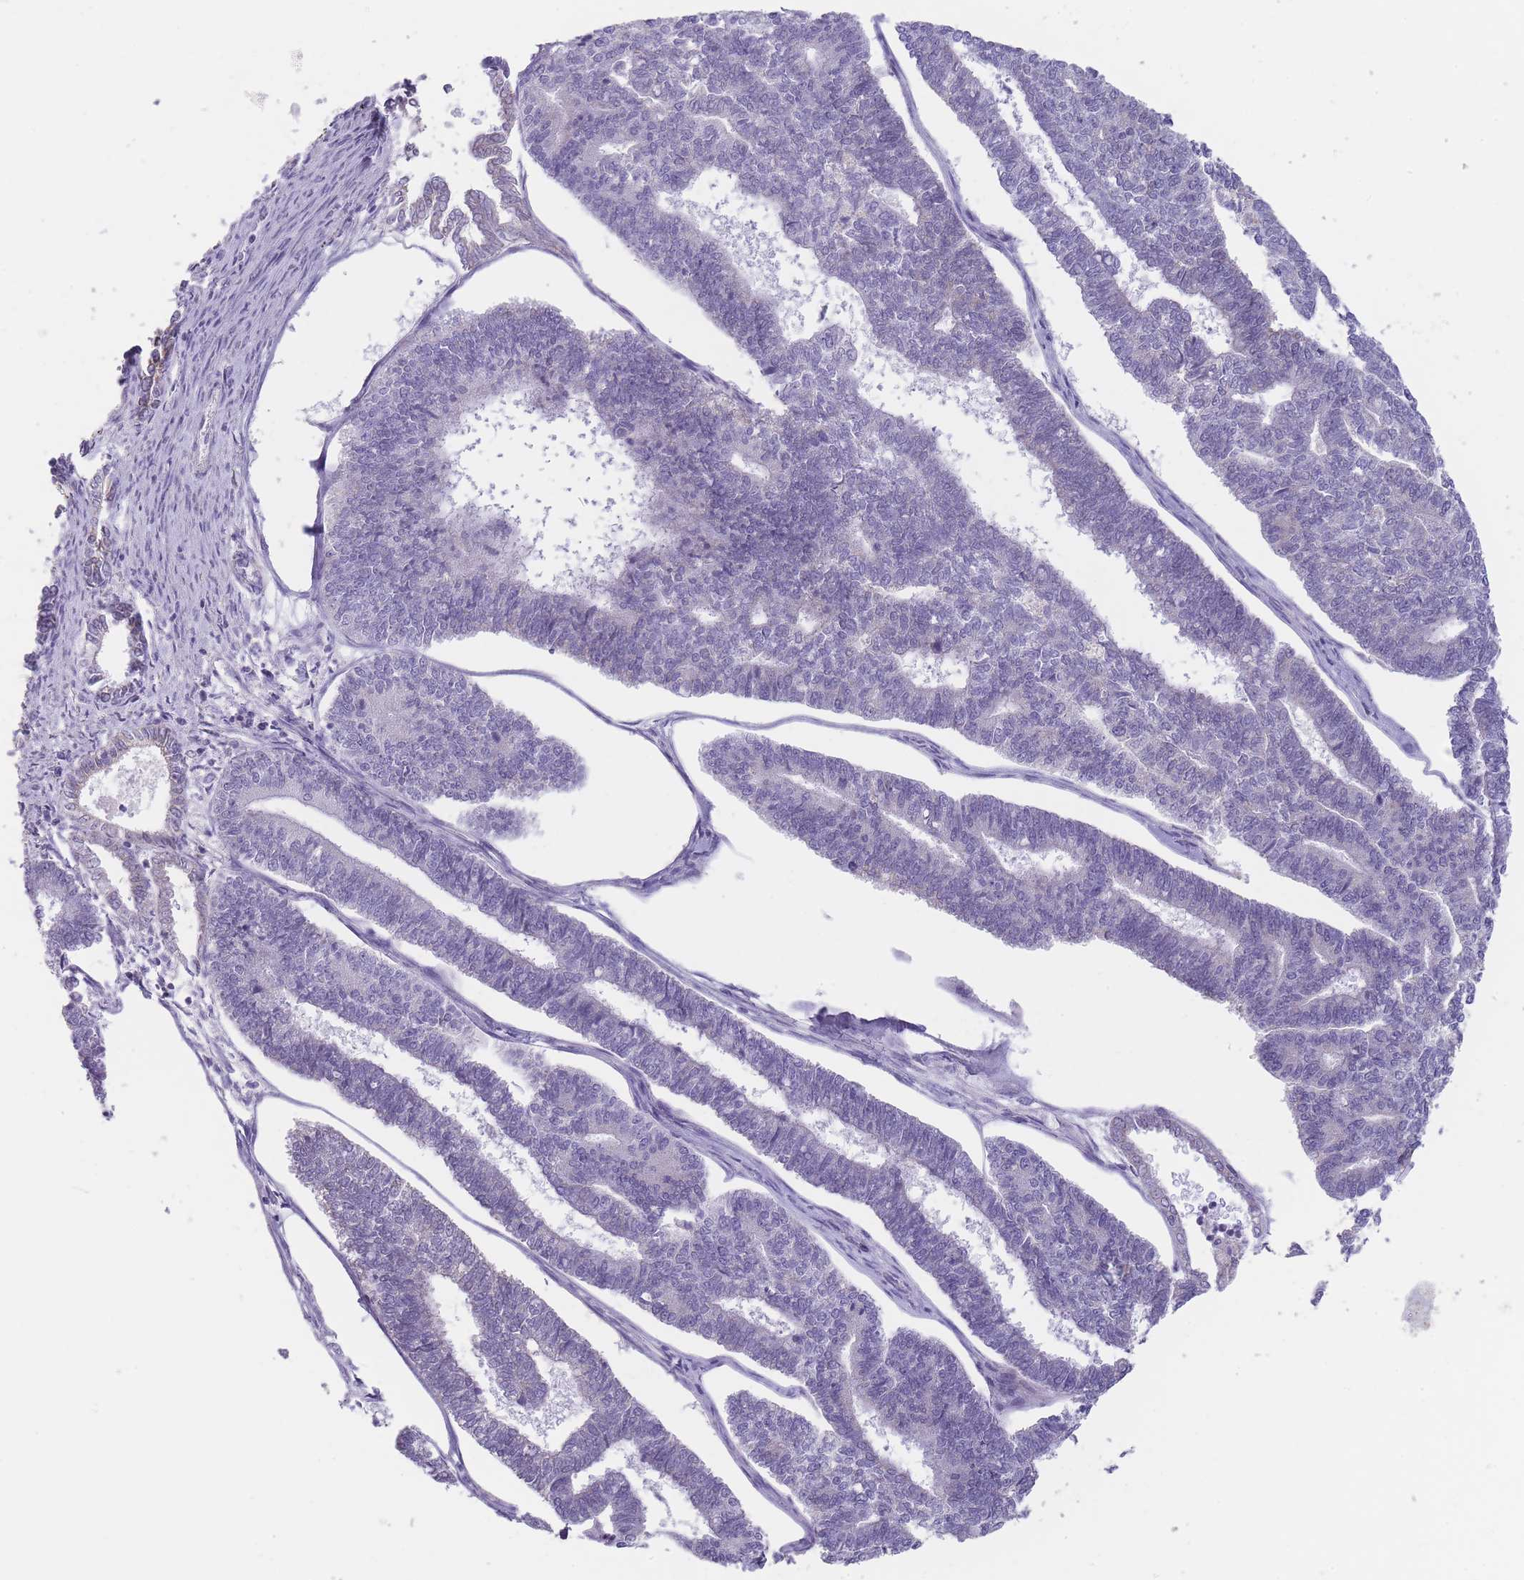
{"staining": {"intensity": "negative", "quantity": "none", "location": "none"}, "tissue": "endometrial cancer", "cell_type": "Tumor cells", "image_type": "cancer", "snomed": [{"axis": "morphology", "description": "Adenocarcinoma, NOS"}, {"axis": "topography", "description": "Endometrium"}], "caption": "Photomicrograph shows no significant protein expression in tumor cells of endometrial cancer (adenocarcinoma). (DAB (3,3'-diaminobenzidine) immunohistochemistry, high magnification).", "gene": "ZBTB24", "patient": {"sex": "female", "age": 70}}